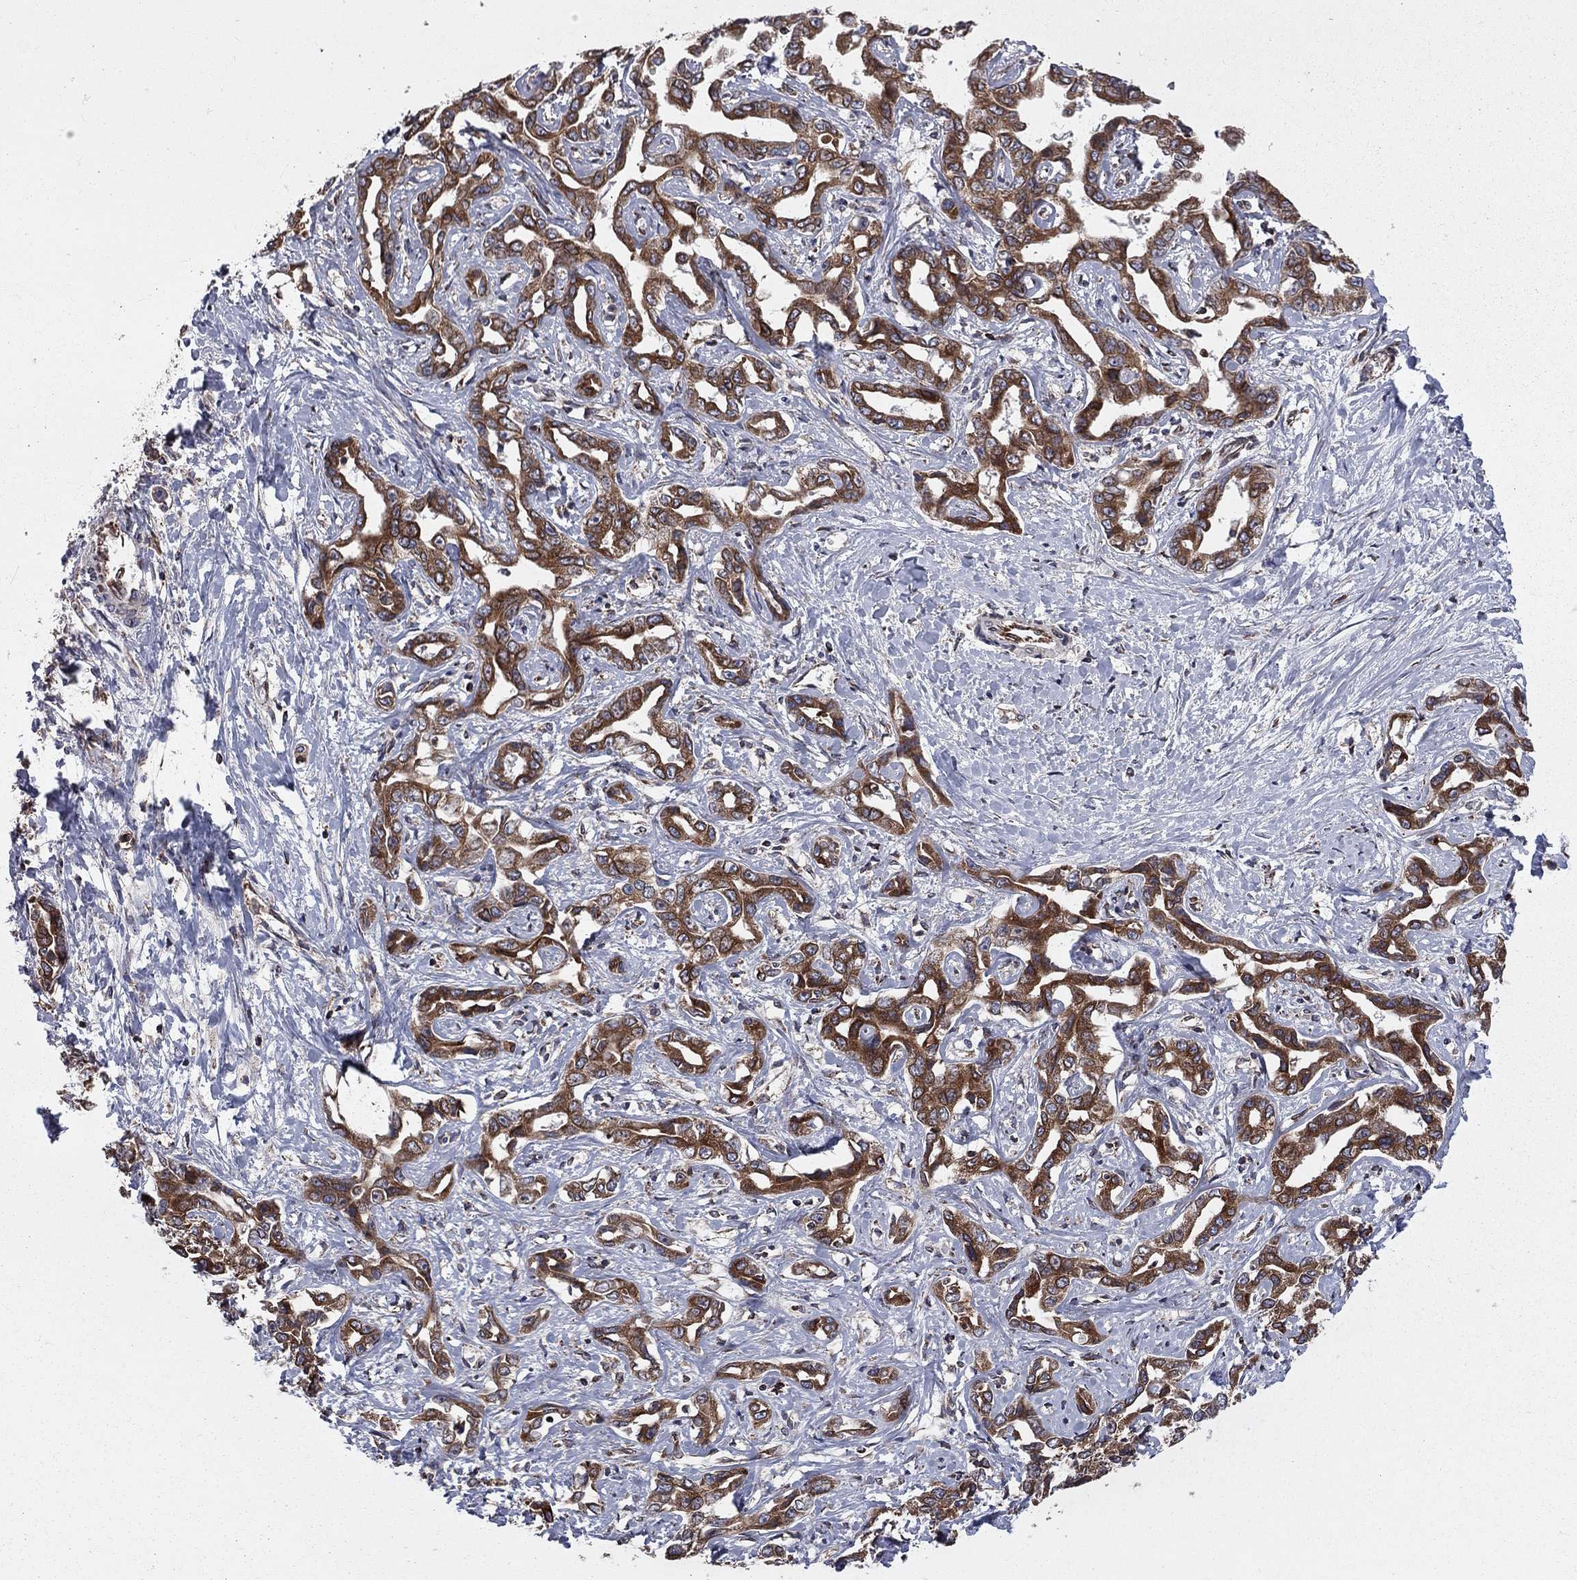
{"staining": {"intensity": "strong", "quantity": ">75%", "location": "cytoplasmic/membranous"}, "tissue": "liver cancer", "cell_type": "Tumor cells", "image_type": "cancer", "snomed": [{"axis": "morphology", "description": "Cholangiocarcinoma"}, {"axis": "topography", "description": "Liver"}], "caption": "An image showing strong cytoplasmic/membranous staining in approximately >75% of tumor cells in liver cholangiocarcinoma, as visualized by brown immunohistochemical staining.", "gene": "CLPTM1", "patient": {"sex": "male", "age": 59}}